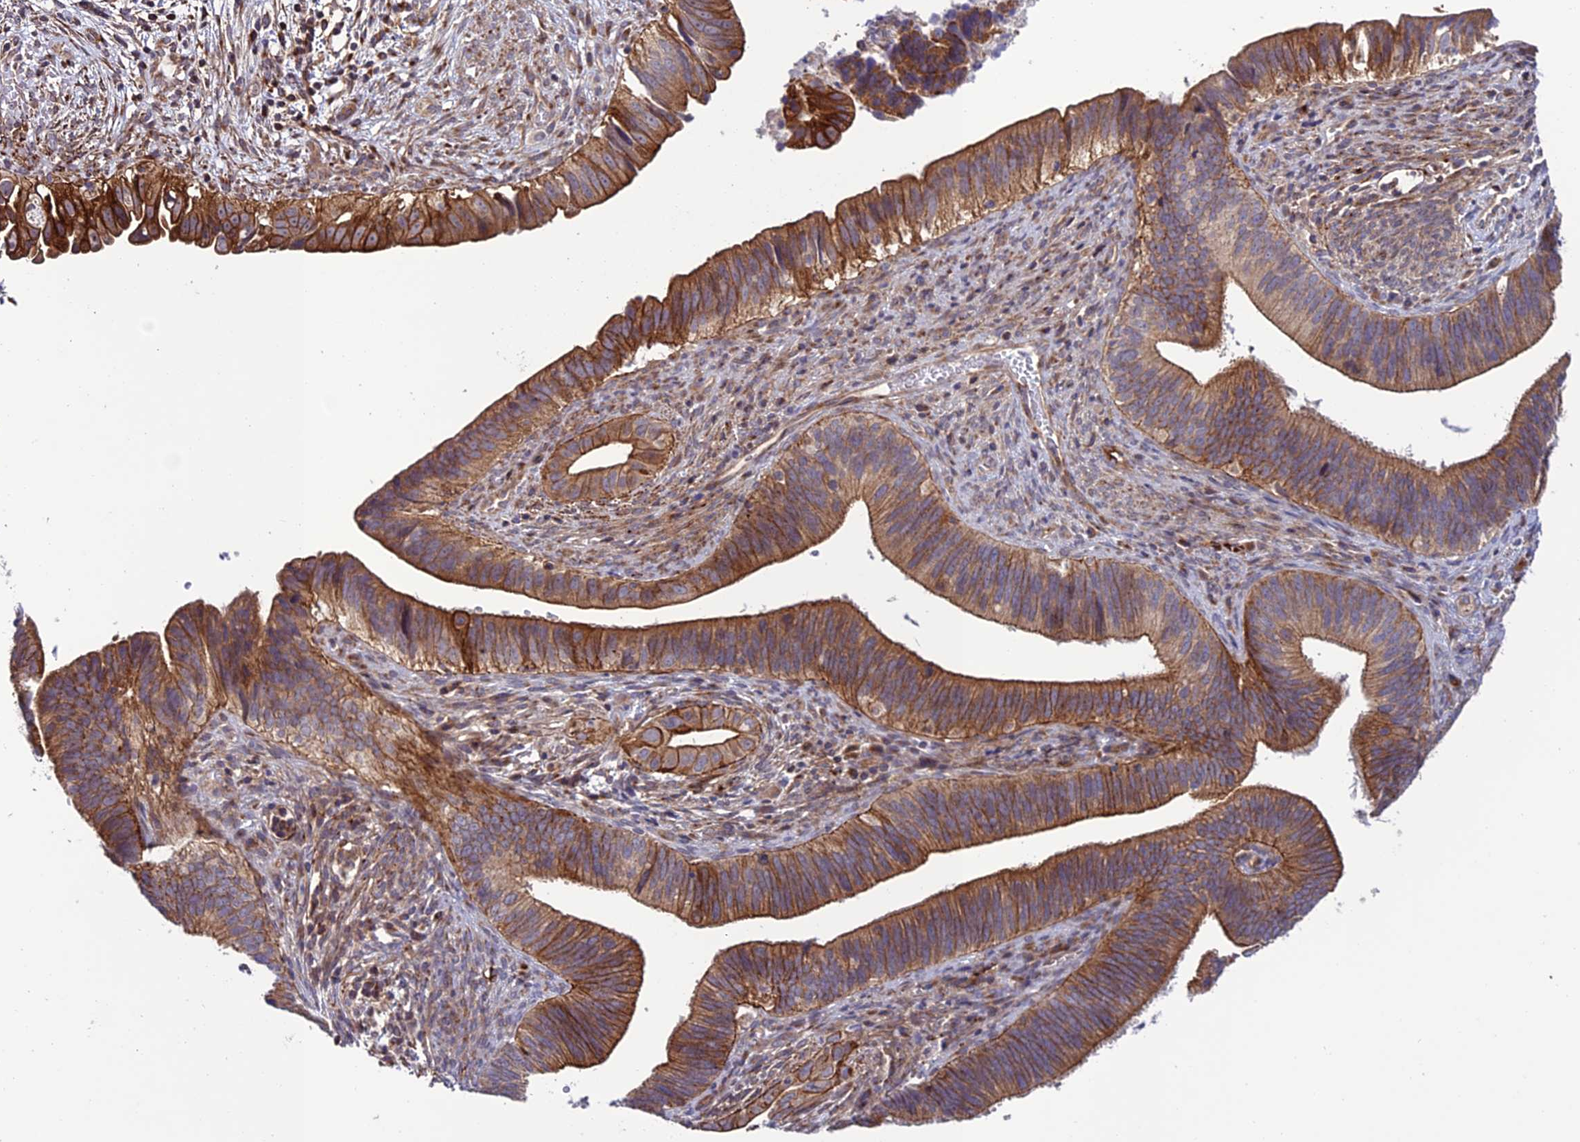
{"staining": {"intensity": "moderate", "quantity": ">75%", "location": "cytoplasmic/membranous"}, "tissue": "cervical cancer", "cell_type": "Tumor cells", "image_type": "cancer", "snomed": [{"axis": "morphology", "description": "Adenocarcinoma, NOS"}, {"axis": "topography", "description": "Cervix"}], "caption": "The histopathology image reveals immunohistochemical staining of cervical adenocarcinoma. There is moderate cytoplasmic/membranous staining is identified in about >75% of tumor cells. (Brightfield microscopy of DAB IHC at high magnification).", "gene": "TNIP3", "patient": {"sex": "female", "age": 42}}